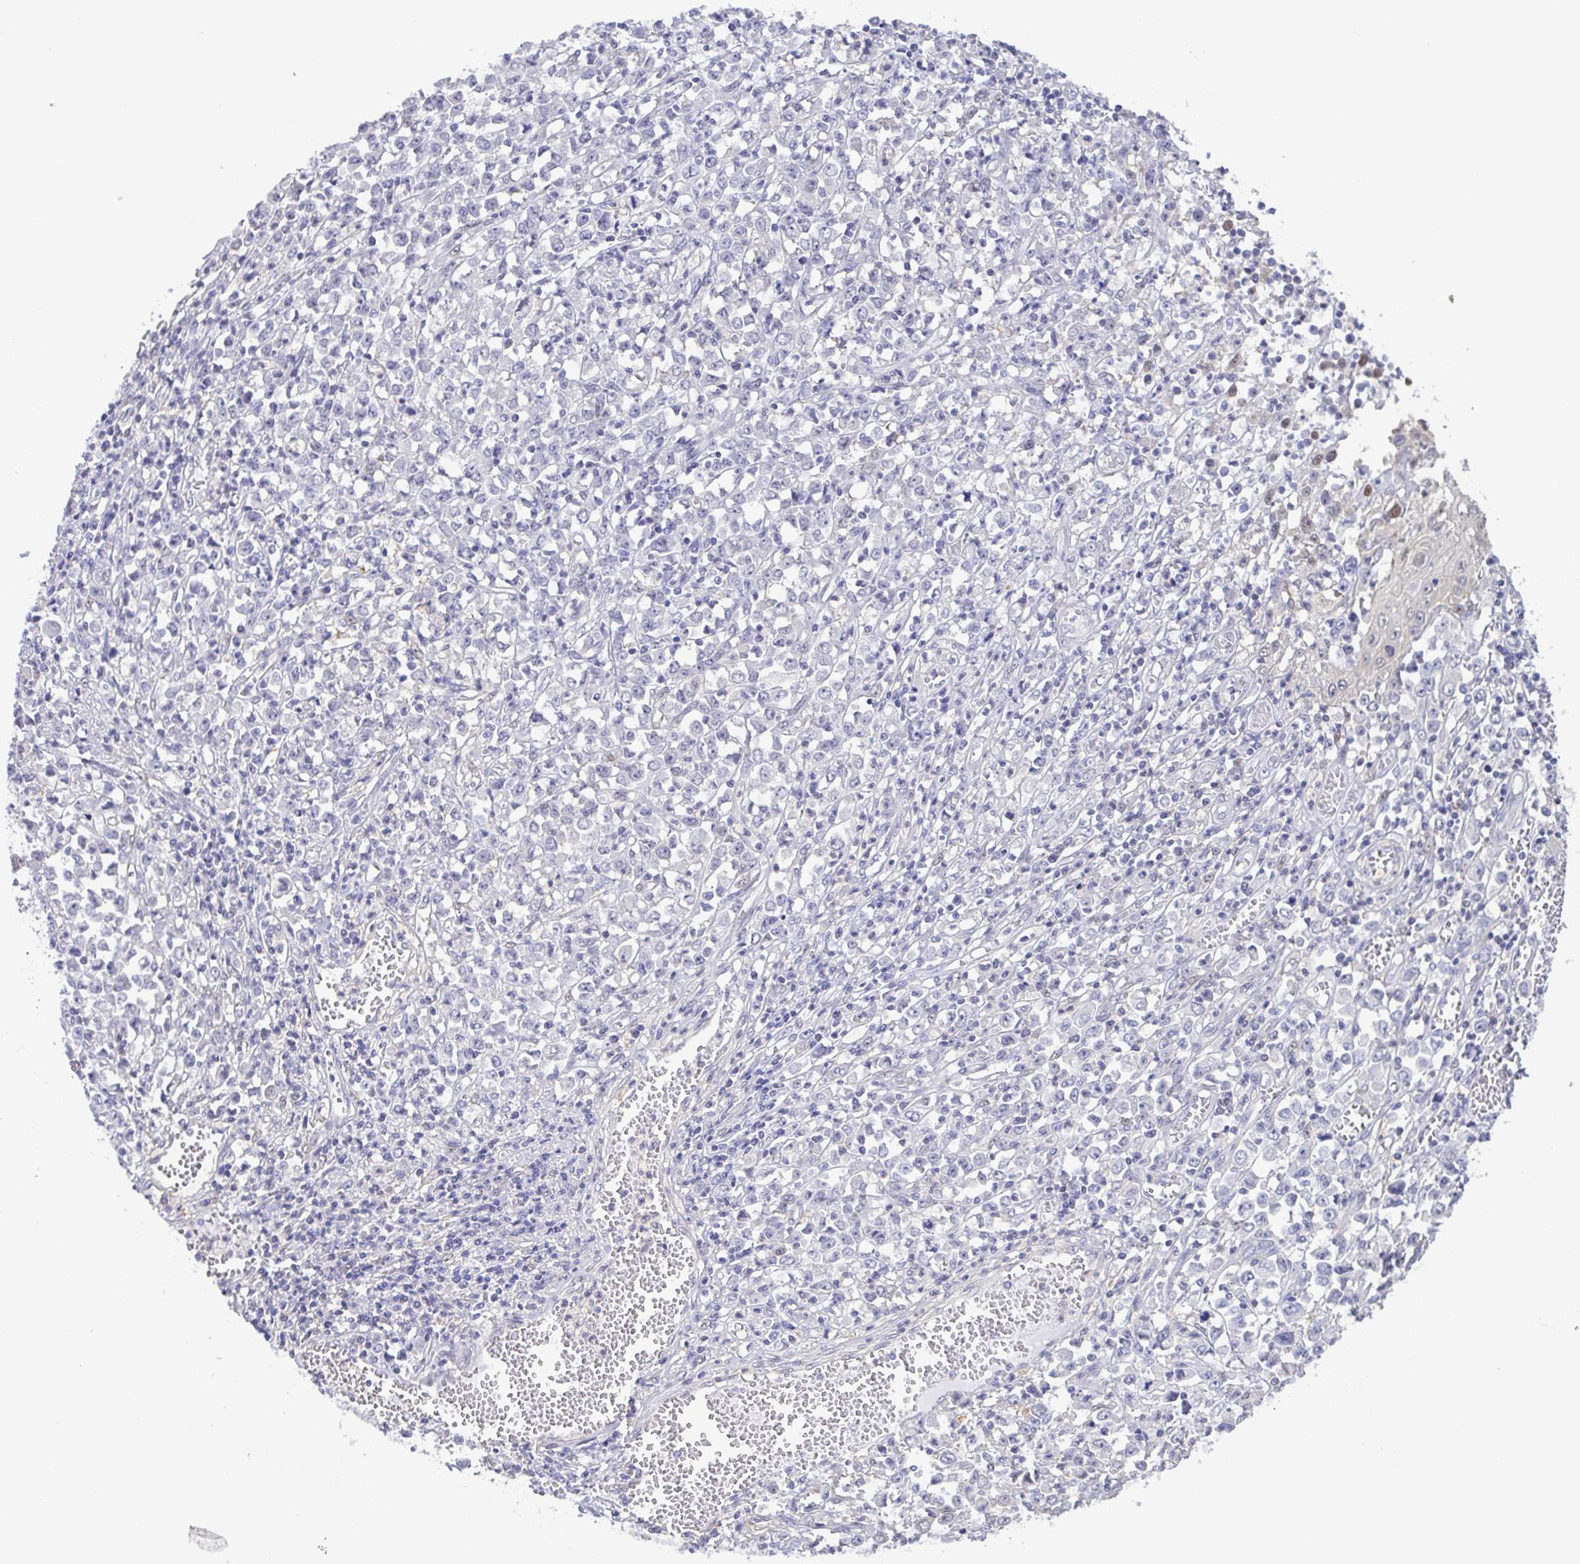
{"staining": {"intensity": "negative", "quantity": "none", "location": "none"}, "tissue": "stomach cancer", "cell_type": "Tumor cells", "image_type": "cancer", "snomed": [{"axis": "morphology", "description": "Adenocarcinoma, NOS"}, {"axis": "topography", "description": "Stomach, upper"}], "caption": "A high-resolution image shows IHC staining of adenocarcinoma (stomach), which exhibits no significant staining in tumor cells.", "gene": "LDHC", "patient": {"sex": "male", "age": 70}}